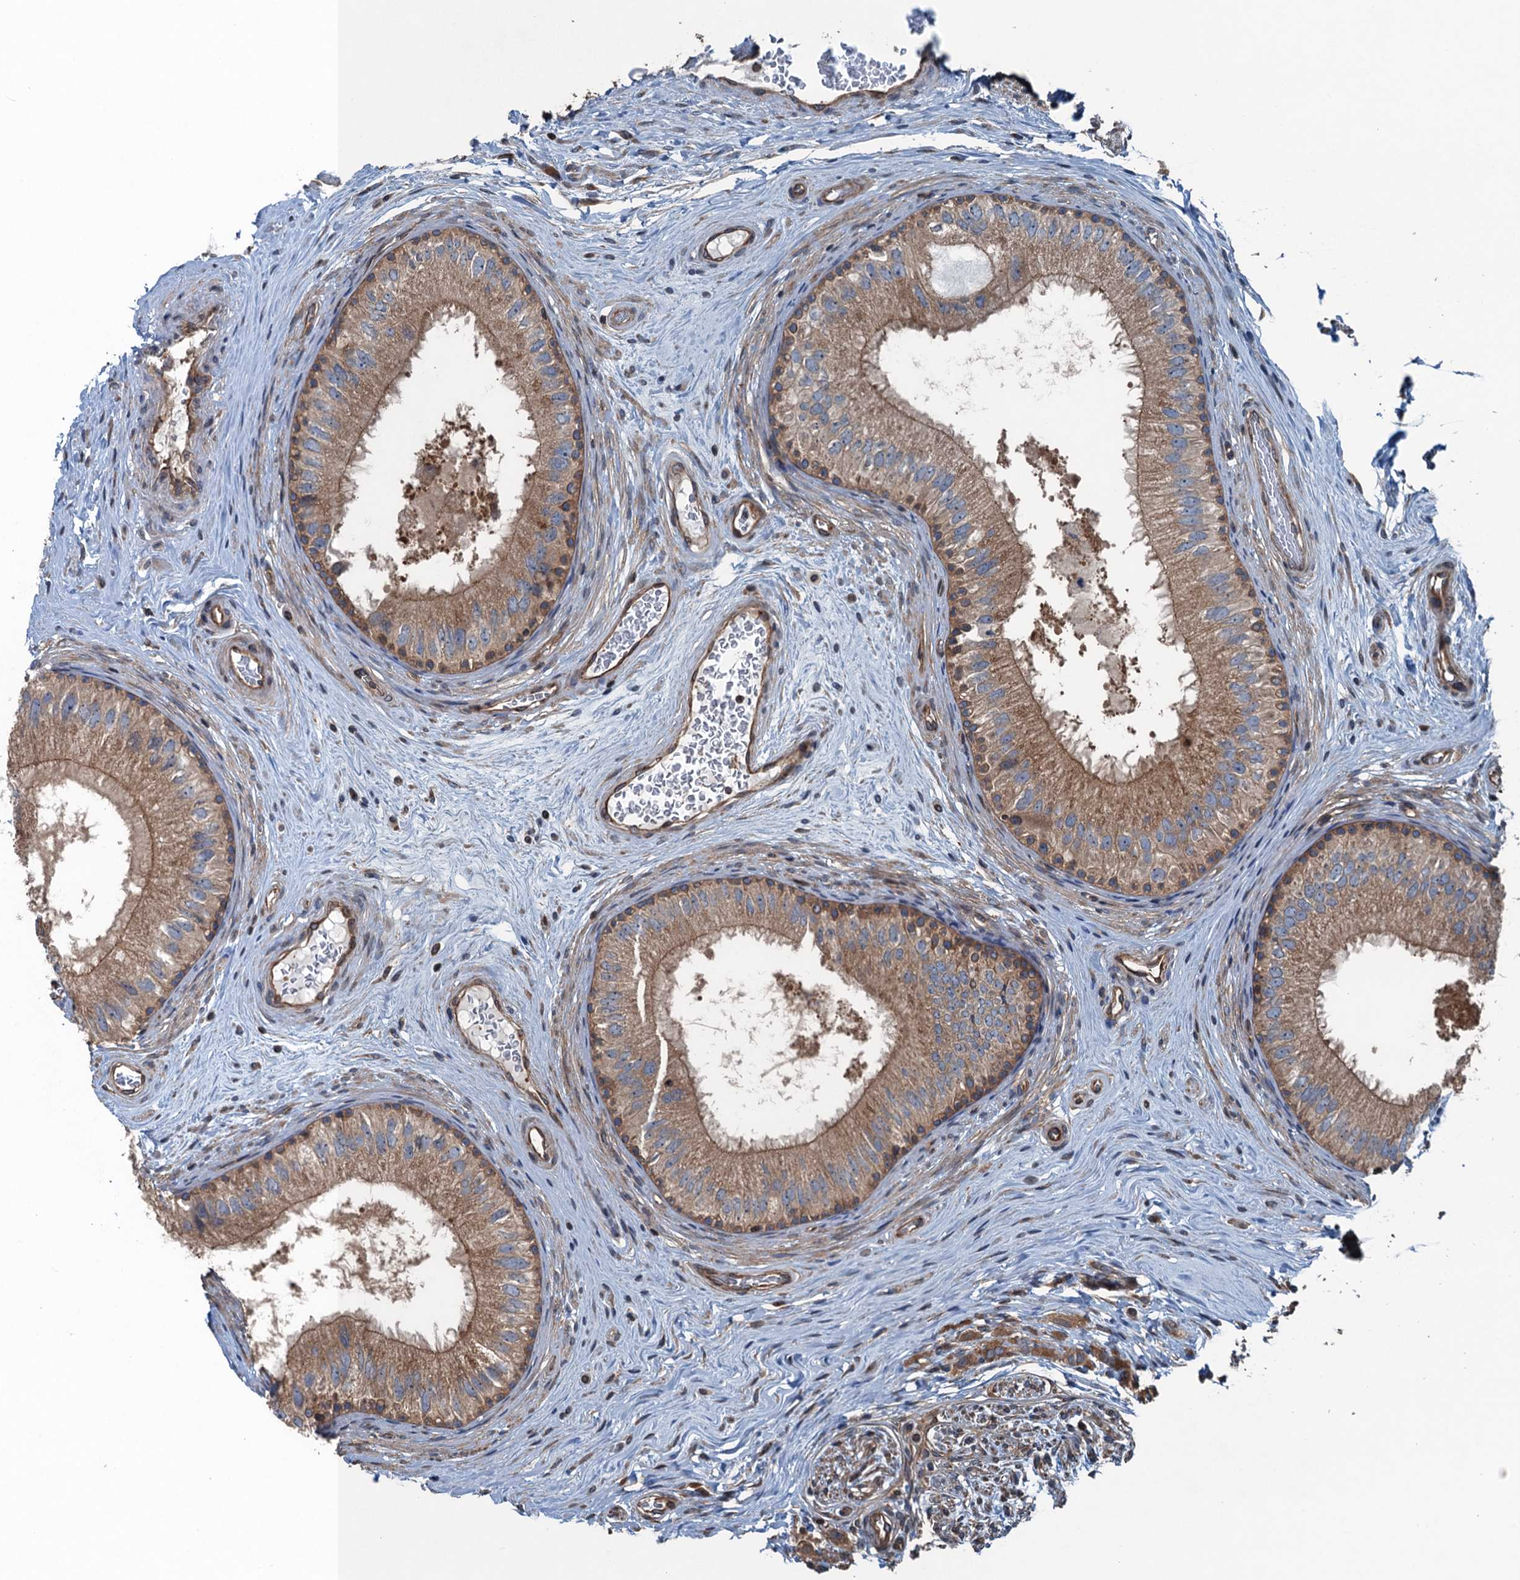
{"staining": {"intensity": "moderate", "quantity": ">75%", "location": "cytoplasmic/membranous"}, "tissue": "epididymis", "cell_type": "Glandular cells", "image_type": "normal", "snomed": [{"axis": "morphology", "description": "Normal tissue, NOS"}, {"axis": "topography", "description": "Epididymis"}], "caption": "Moderate cytoplasmic/membranous protein positivity is identified in about >75% of glandular cells in epididymis. (DAB = brown stain, brightfield microscopy at high magnification).", "gene": "TRAPPC8", "patient": {"sex": "male", "age": 33}}